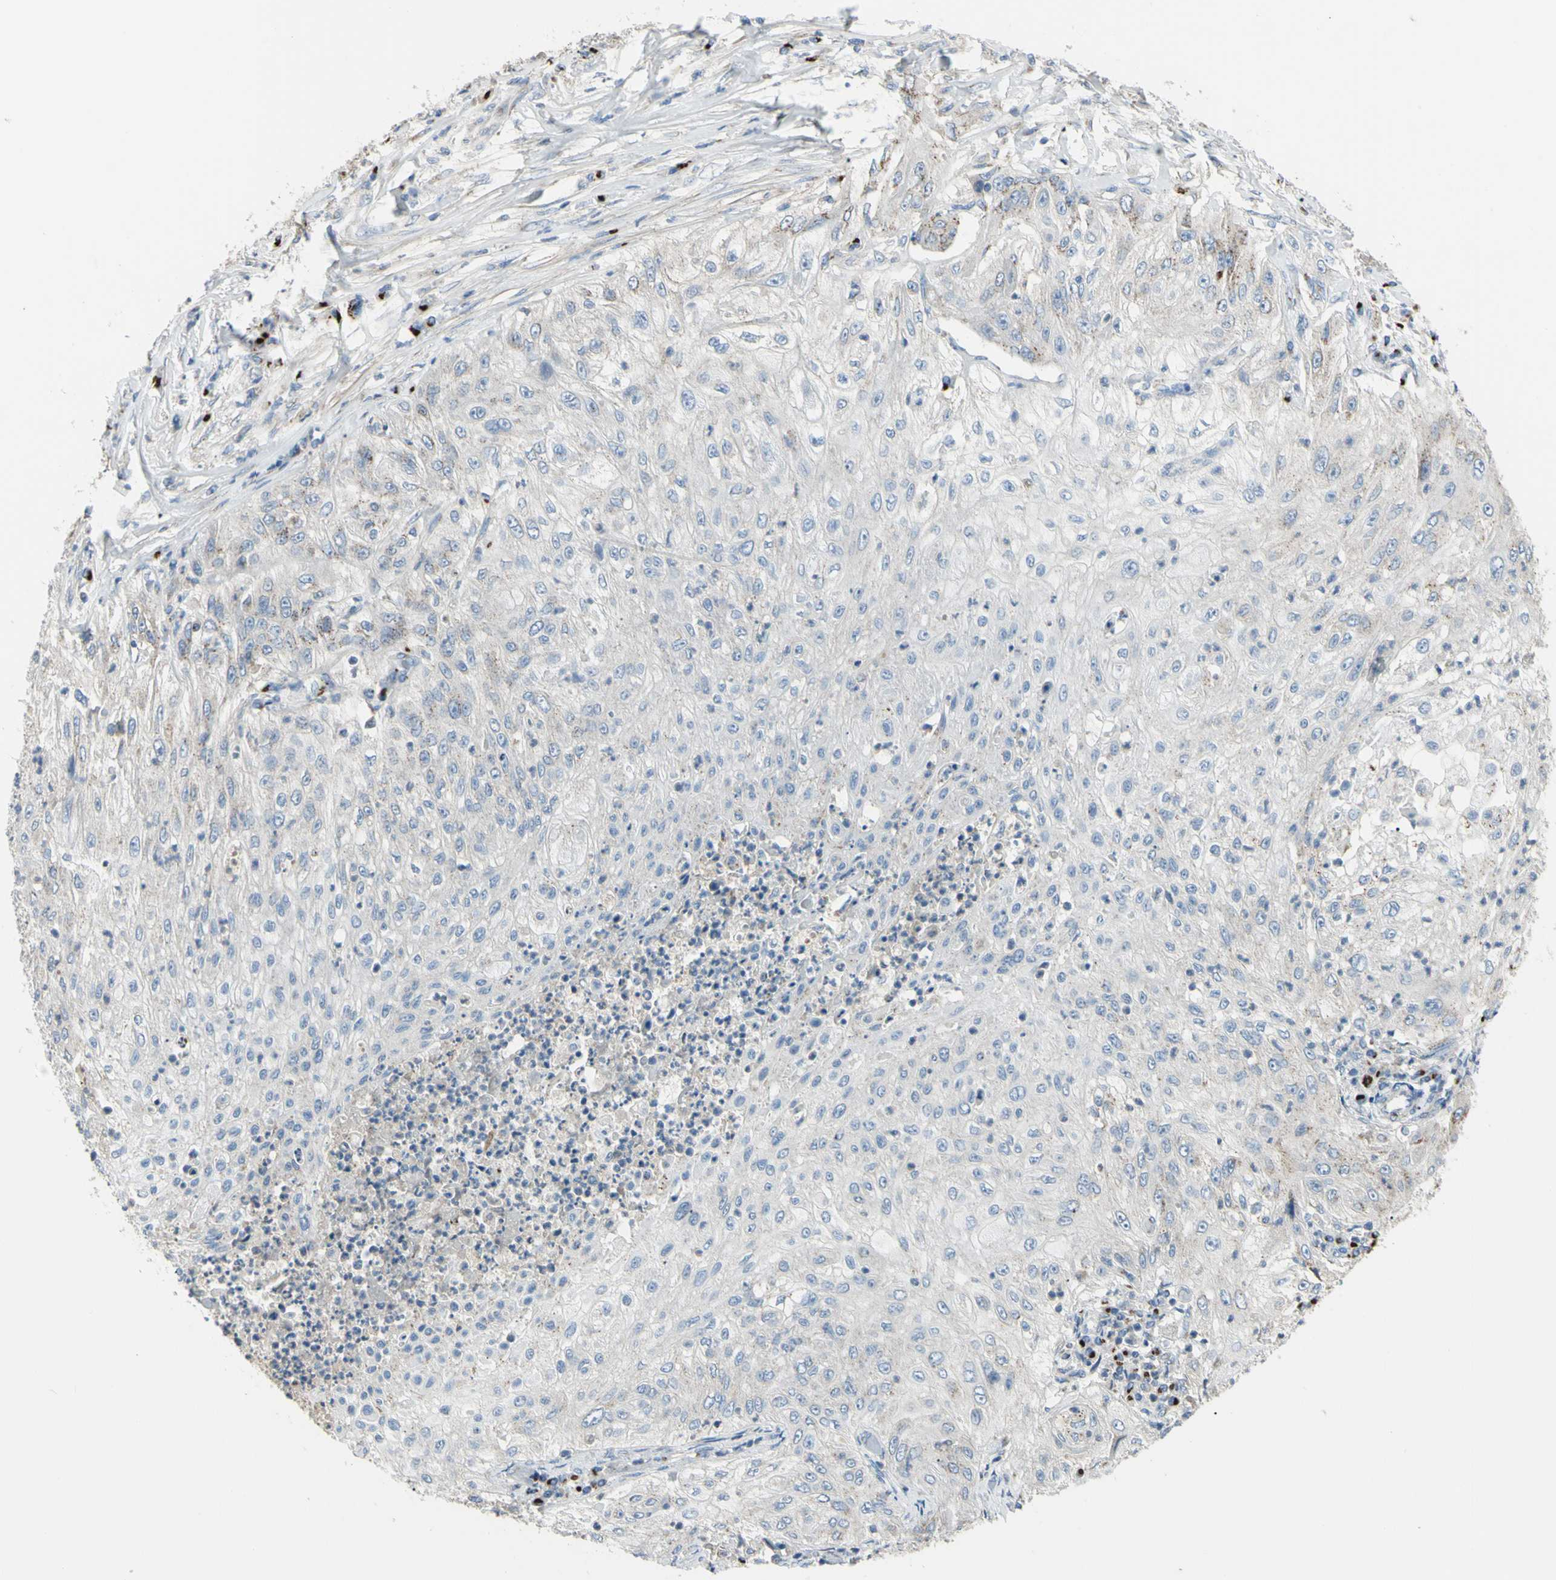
{"staining": {"intensity": "weak", "quantity": "<25%", "location": "cytoplasmic/membranous"}, "tissue": "lung cancer", "cell_type": "Tumor cells", "image_type": "cancer", "snomed": [{"axis": "morphology", "description": "Inflammation, NOS"}, {"axis": "morphology", "description": "Squamous cell carcinoma, NOS"}, {"axis": "topography", "description": "Lymph node"}, {"axis": "topography", "description": "Soft tissue"}, {"axis": "topography", "description": "Lung"}], "caption": "High power microscopy histopathology image of an IHC micrograph of lung cancer (squamous cell carcinoma), revealing no significant staining in tumor cells.", "gene": "B4GALT3", "patient": {"sex": "male", "age": 66}}